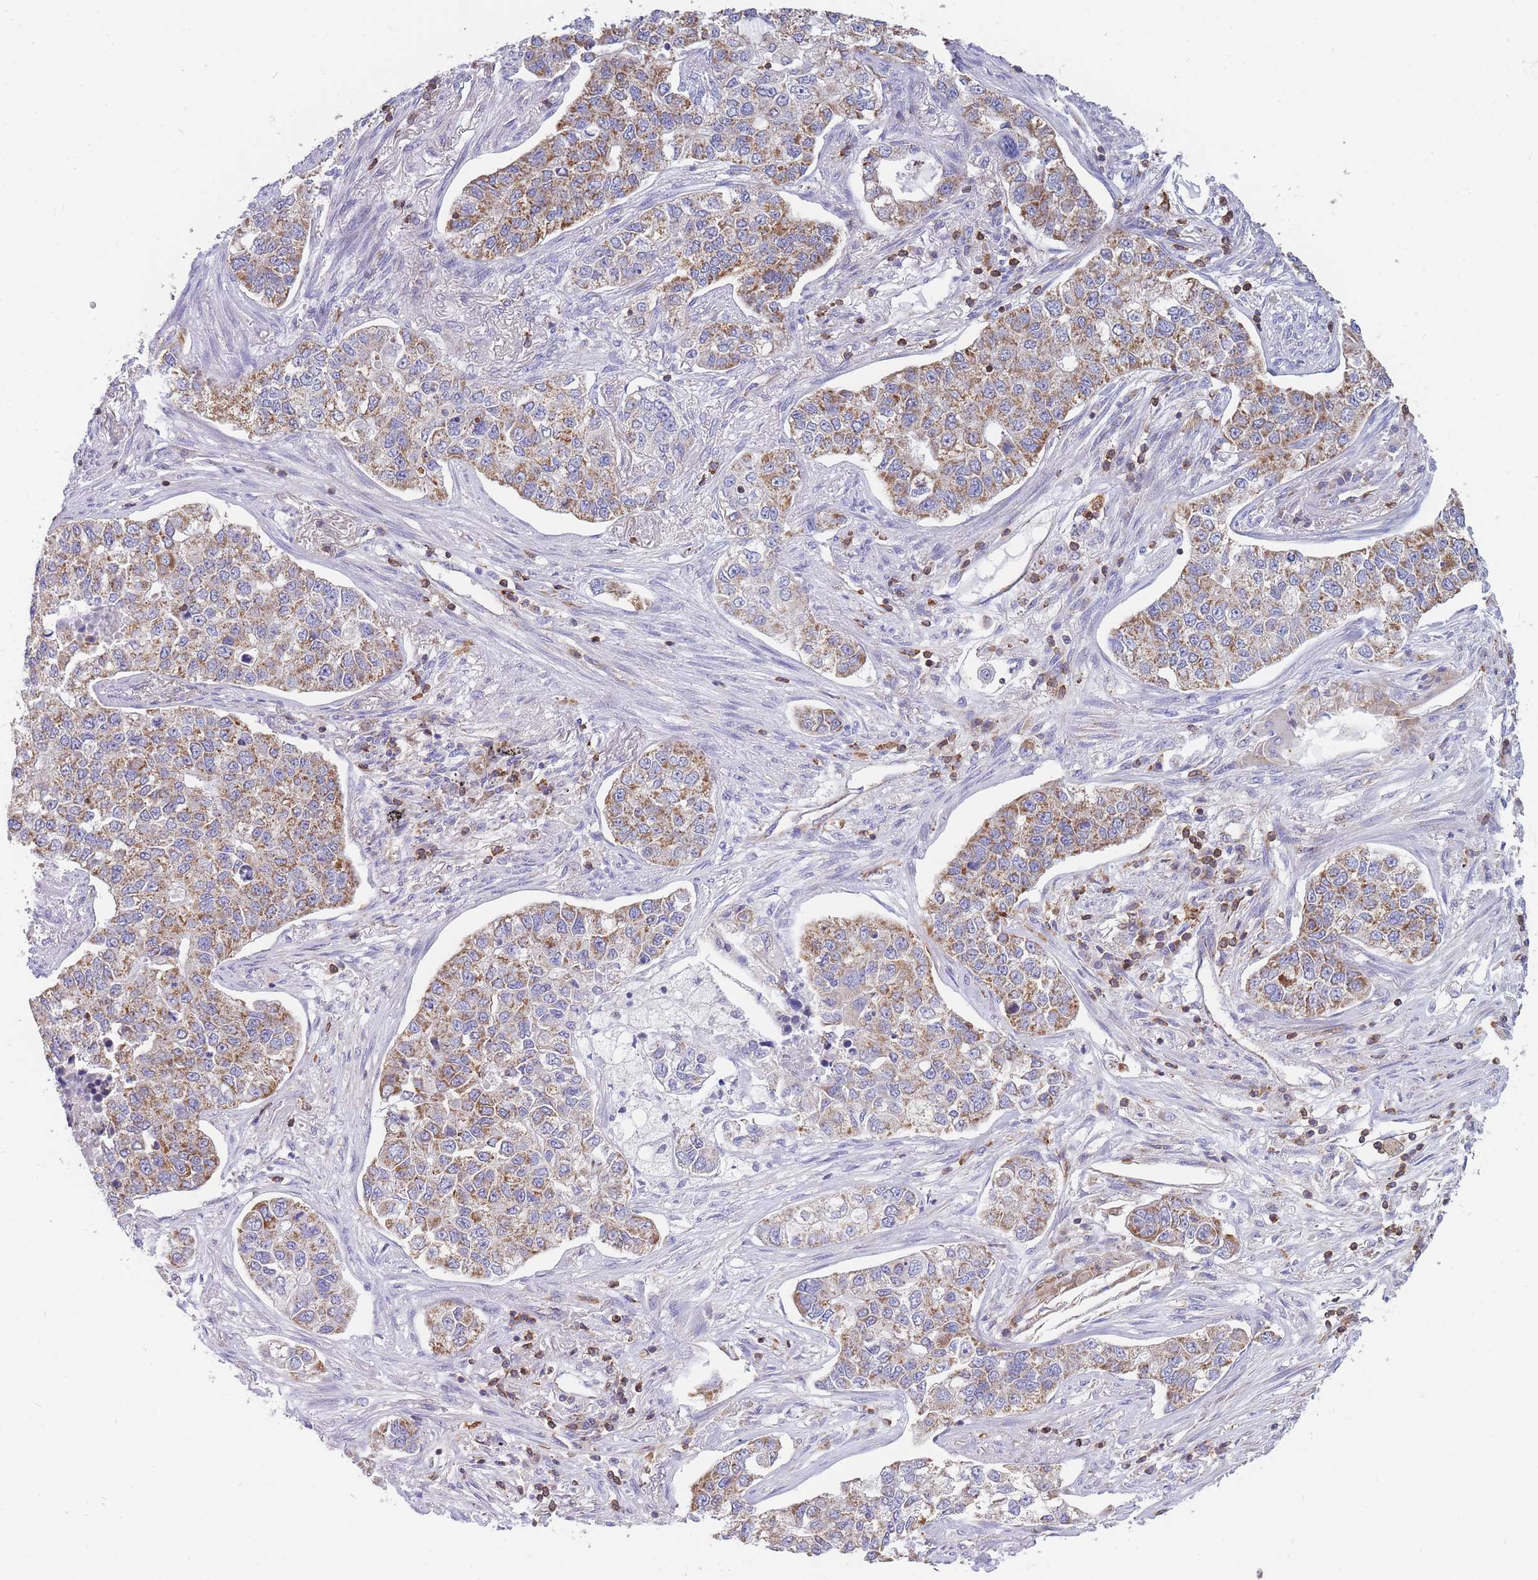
{"staining": {"intensity": "moderate", "quantity": "25%-75%", "location": "cytoplasmic/membranous"}, "tissue": "lung cancer", "cell_type": "Tumor cells", "image_type": "cancer", "snomed": [{"axis": "morphology", "description": "Adenocarcinoma, NOS"}, {"axis": "topography", "description": "Lung"}], "caption": "Protein analysis of adenocarcinoma (lung) tissue demonstrates moderate cytoplasmic/membranous staining in about 25%-75% of tumor cells.", "gene": "MRPL54", "patient": {"sex": "male", "age": 49}}